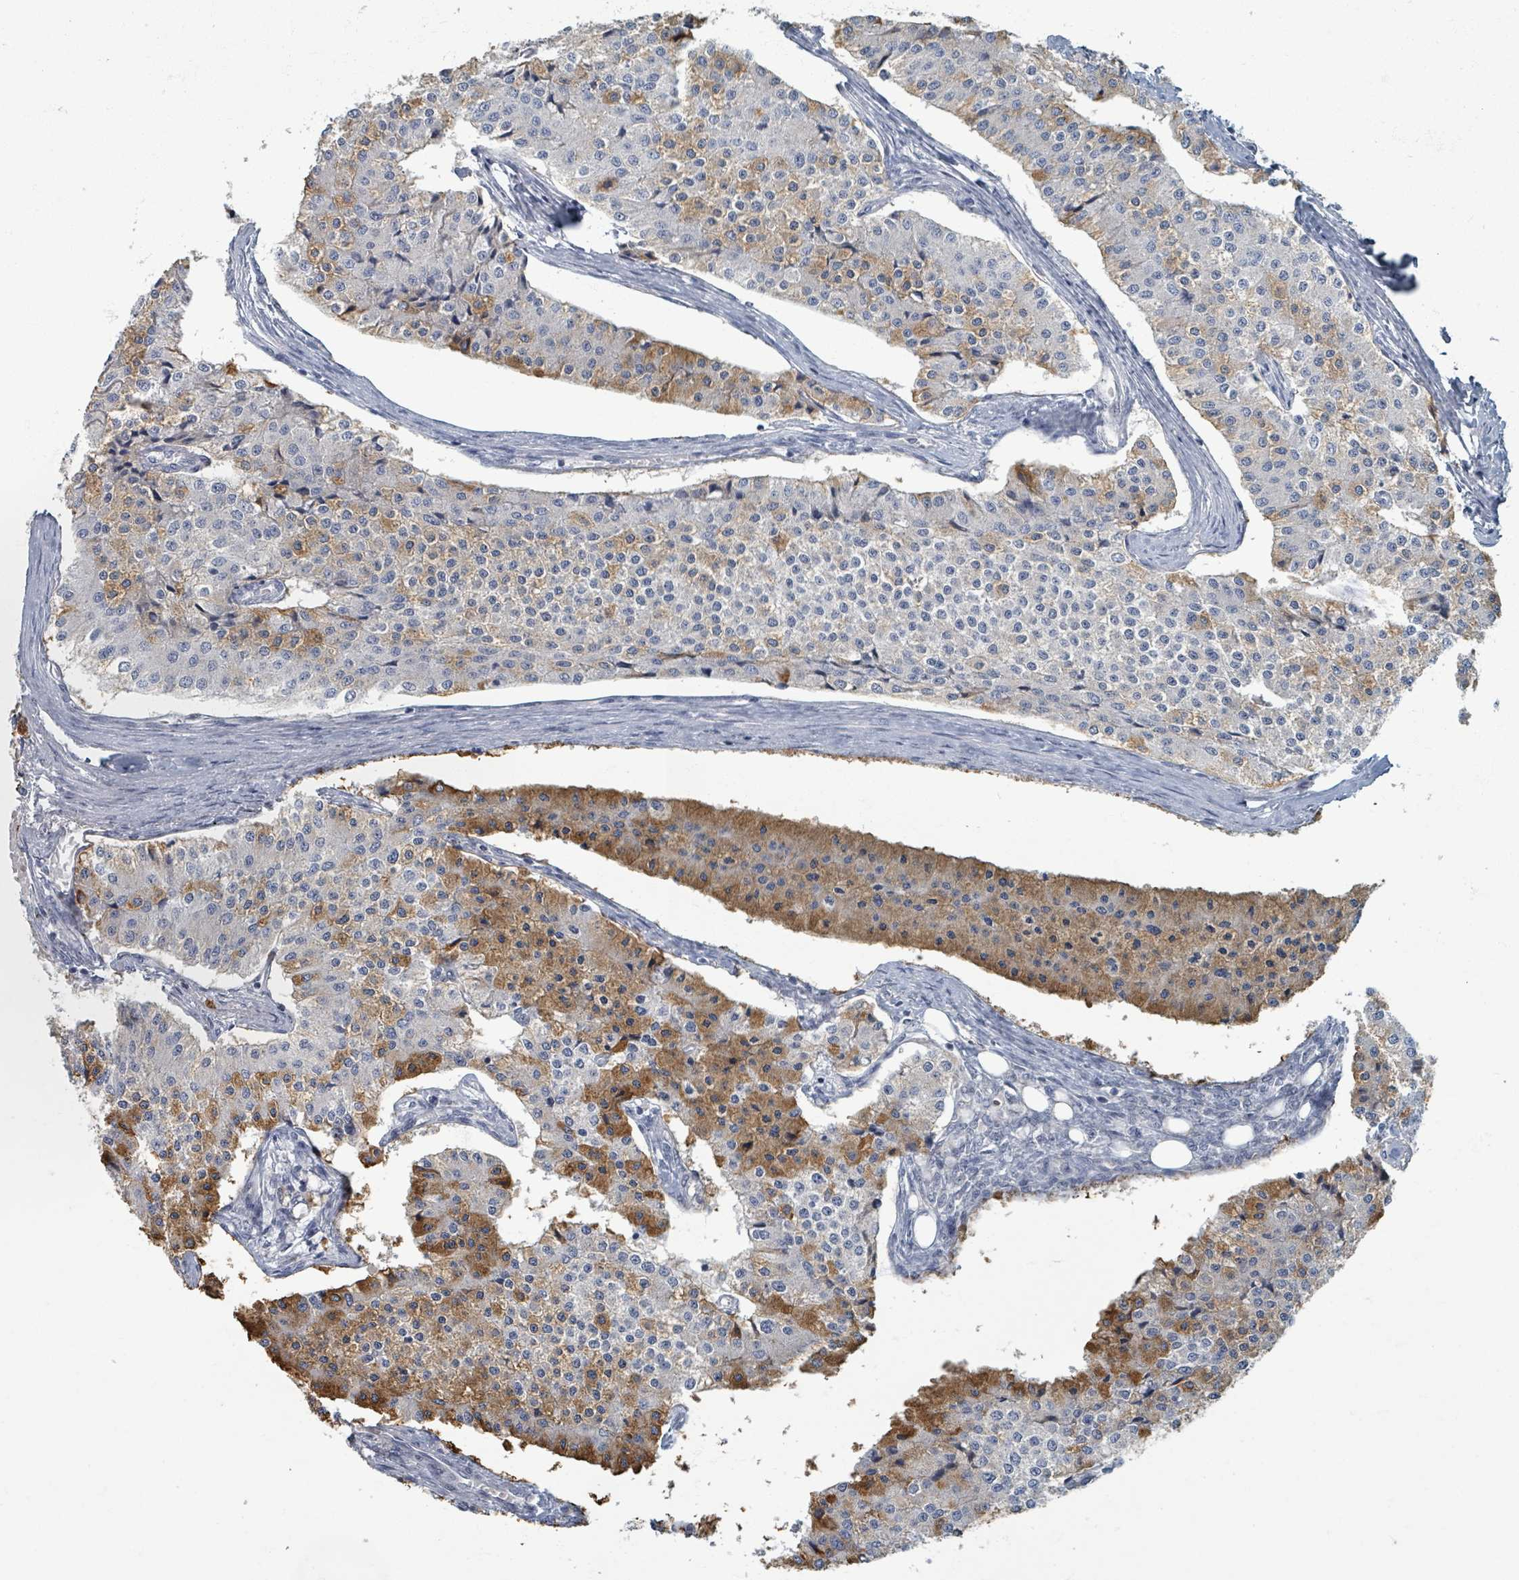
{"staining": {"intensity": "moderate", "quantity": "25%-75%", "location": "cytoplasmic/membranous"}, "tissue": "carcinoid", "cell_type": "Tumor cells", "image_type": "cancer", "snomed": [{"axis": "morphology", "description": "Carcinoid, malignant, NOS"}, {"axis": "topography", "description": "Colon"}], "caption": "Tumor cells display medium levels of moderate cytoplasmic/membranous positivity in approximately 25%-75% of cells in carcinoid.", "gene": "WNT11", "patient": {"sex": "female", "age": 52}}